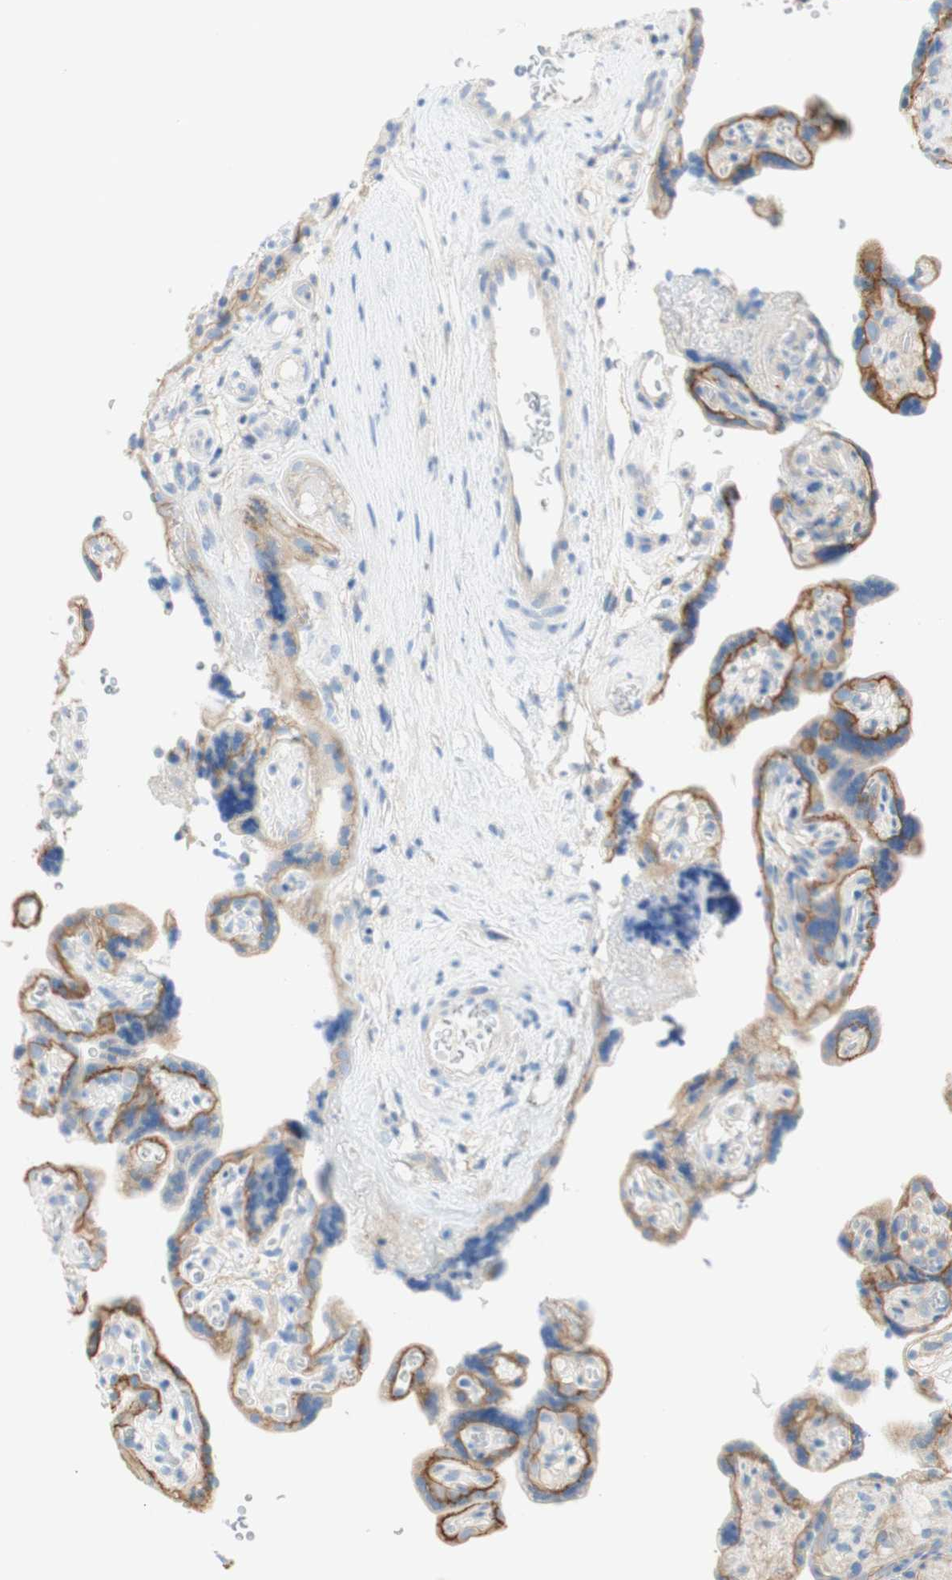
{"staining": {"intensity": "moderate", "quantity": "25%-75%", "location": "cytoplasmic/membranous"}, "tissue": "placenta", "cell_type": "Trophoblastic cells", "image_type": "normal", "snomed": [{"axis": "morphology", "description": "Normal tissue, NOS"}, {"axis": "topography", "description": "Placenta"}], "caption": "Unremarkable placenta was stained to show a protein in brown. There is medium levels of moderate cytoplasmic/membranous staining in approximately 25%-75% of trophoblastic cells.", "gene": "ATP2B1", "patient": {"sex": "female", "age": 30}}